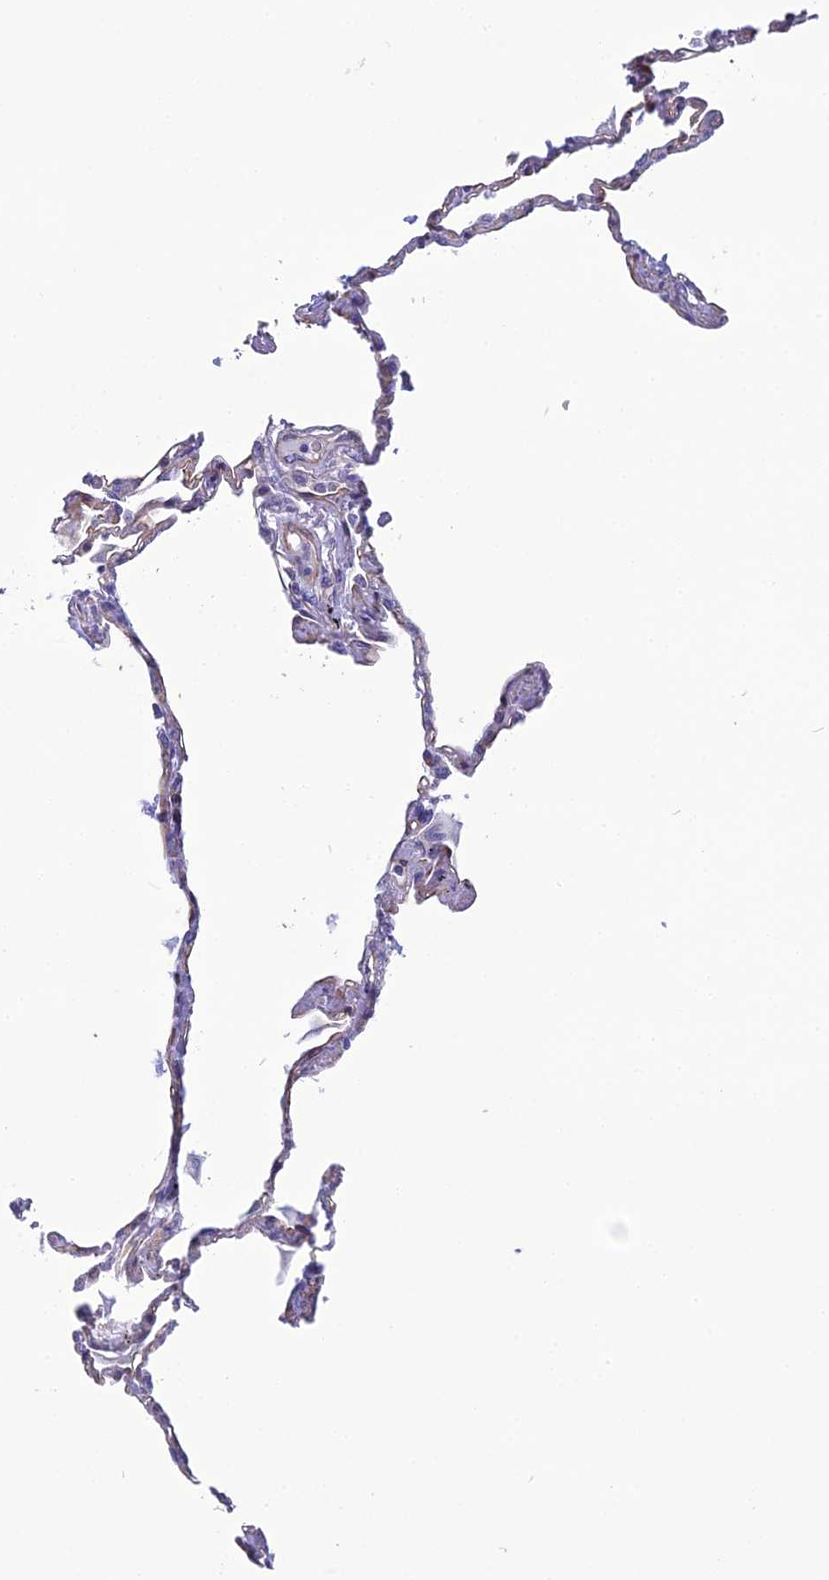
{"staining": {"intensity": "weak", "quantity": "<25%", "location": "cytoplasmic/membranous"}, "tissue": "lung", "cell_type": "Alveolar cells", "image_type": "normal", "snomed": [{"axis": "morphology", "description": "Normal tissue, NOS"}, {"axis": "topography", "description": "Lung"}], "caption": "Immunohistochemical staining of benign lung exhibits no significant positivity in alveolar cells. (Brightfield microscopy of DAB immunohistochemistry (IHC) at high magnification).", "gene": "POMGNT1", "patient": {"sex": "female", "age": 67}}